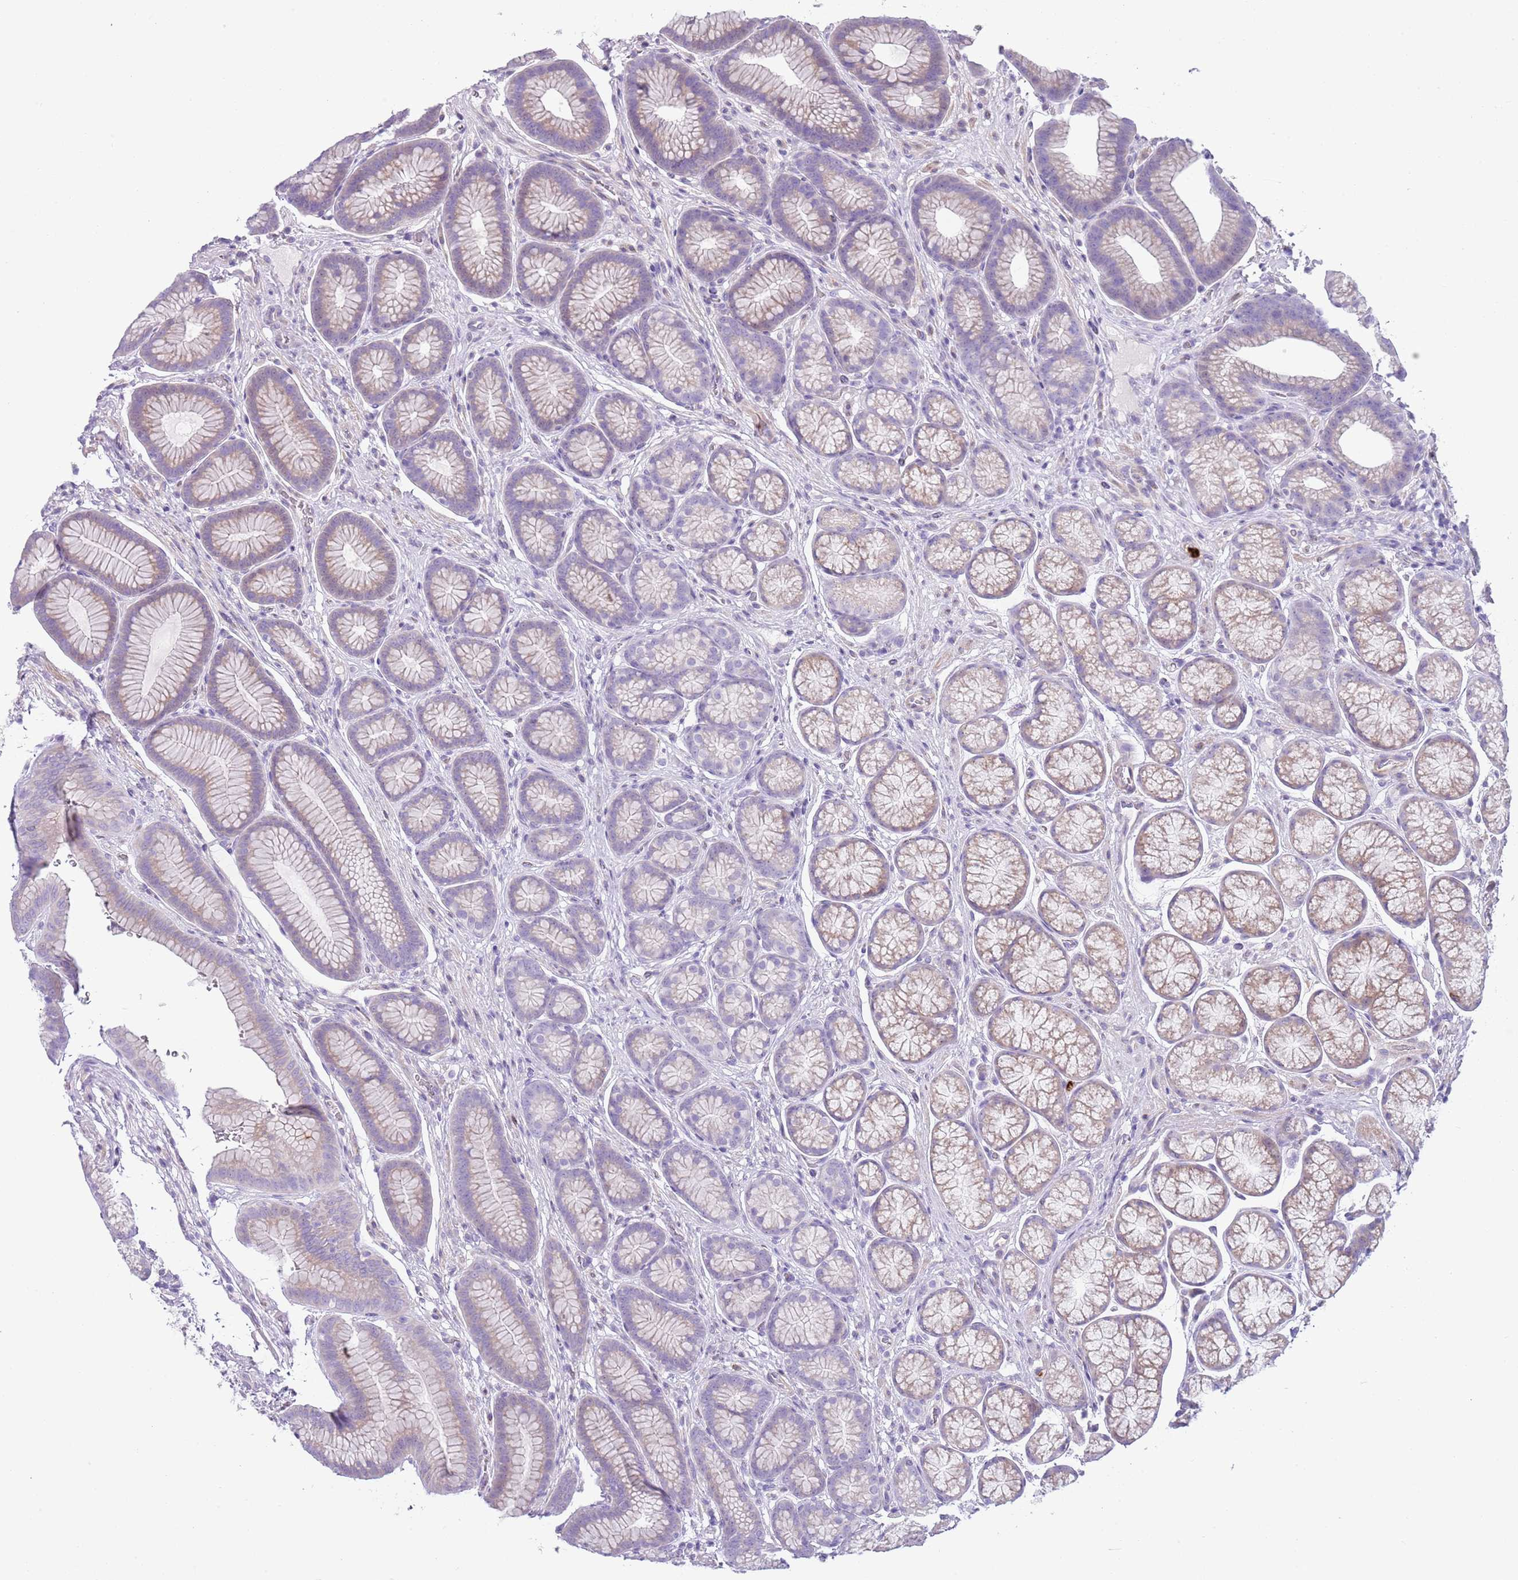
{"staining": {"intensity": "weak", "quantity": "<25%", "location": "cytoplasmic/membranous"}, "tissue": "stomach", "cell_type": "Glandular cells", "image_type": "normal", "snomed": [{"axis": "morphology", "description": "Normal tissue, NOS"}, {"axis": "topography", "description": "Stomach"}], "caption": "The micrograph exhibits no significant positivity in glandular cells of stomach.", "gene": "CD177", "patient": {"sex": "male", "age": 42}}